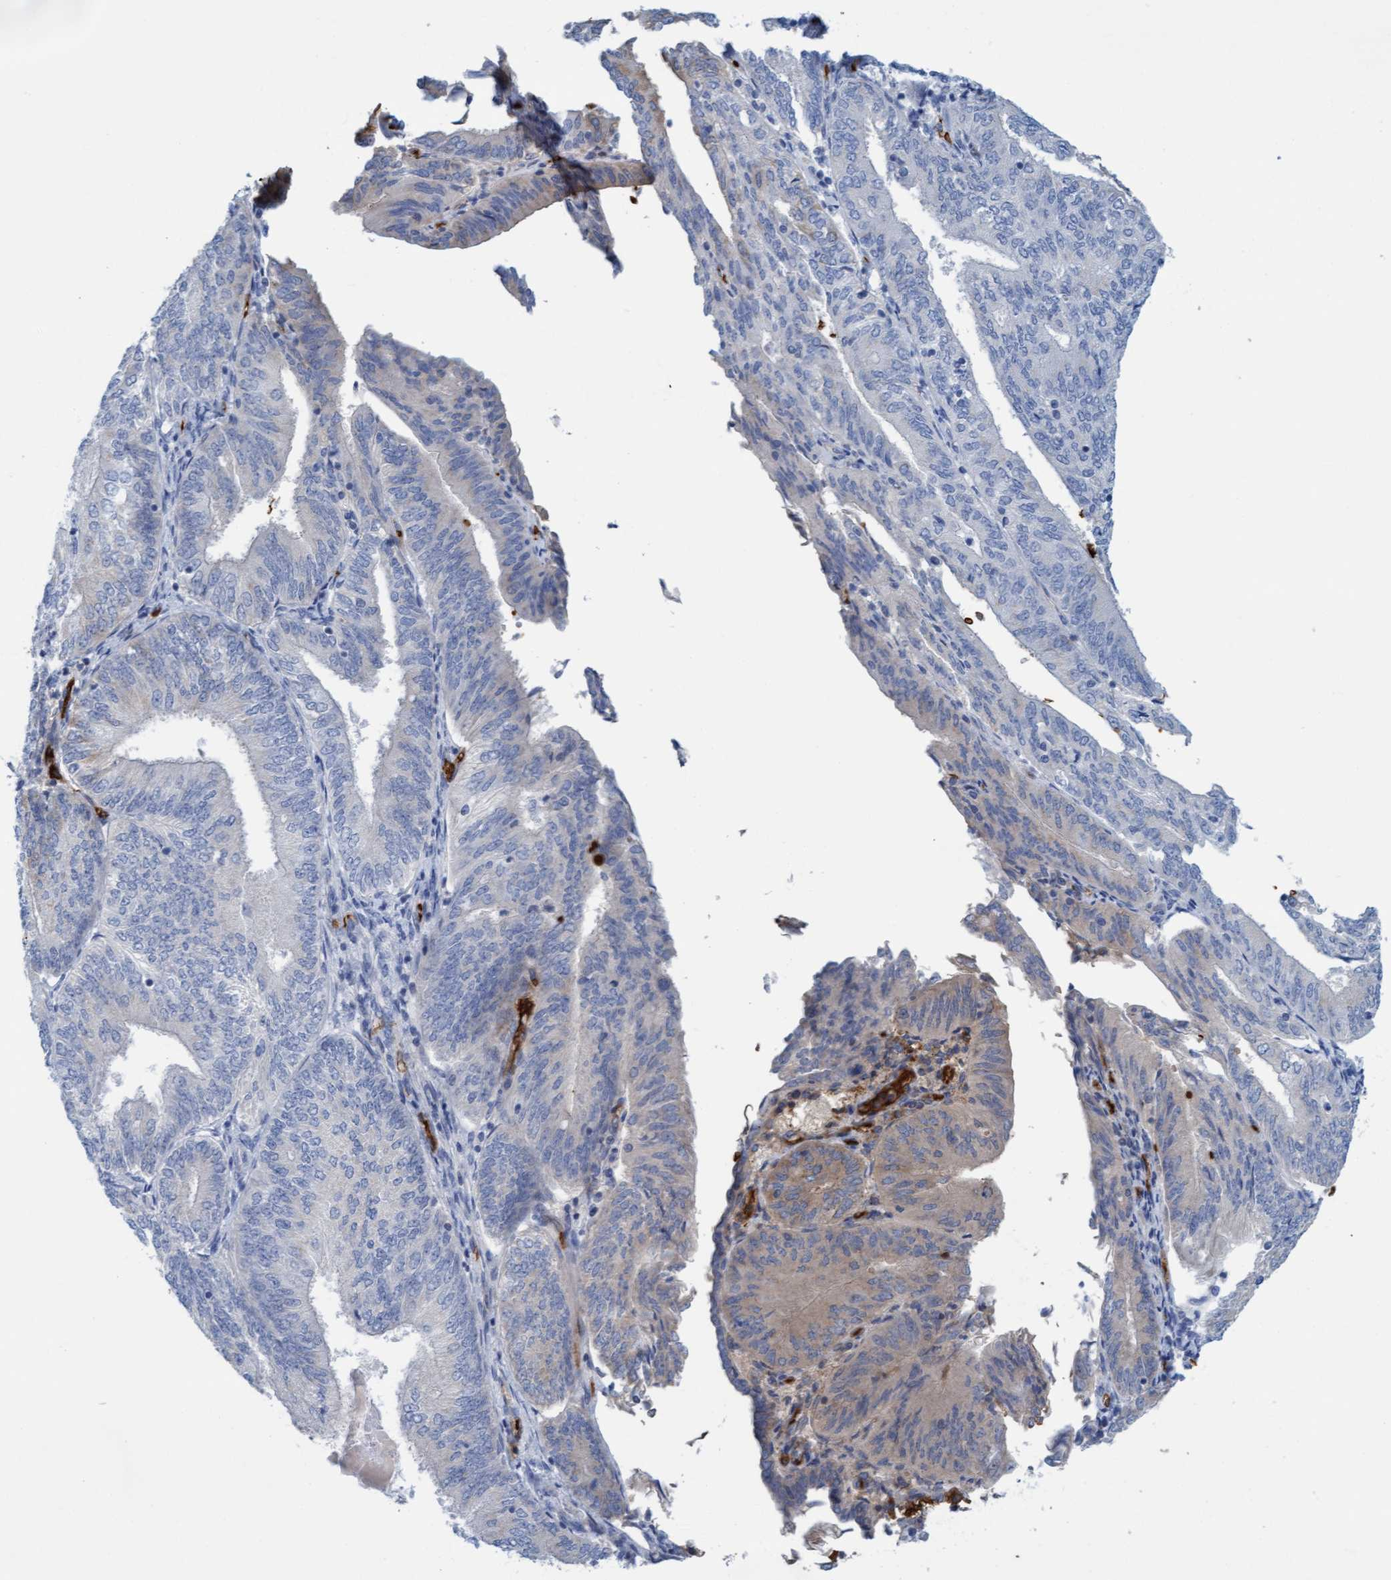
{"staining": {"intensity": "moderate", "quantity": "<25%", "location": "cytoplasmic/membranous"}, "tissue": "endometrial cancer", "cell_type": "Tumor cells", "image_type": "cancer", "snomed": [{"axis": "morphology", "description": "Adenocarcinoma, NOS"}, {"axis": "topography", "description": "Endometrium"}], "caption": "Brown immunohistochemical staining in endometrial cancer (adenocarcinoma) exhibits moderate cytoplasmic/membranous staining in approximately <25% of tumor cells. The protein of interest is stained brown, and the nuclei are stained in blue (DAB IHC with brightfield microscopy, high magnification).", "gene": "P2RX5", "patient": {"sex": "female", "age": 58}}